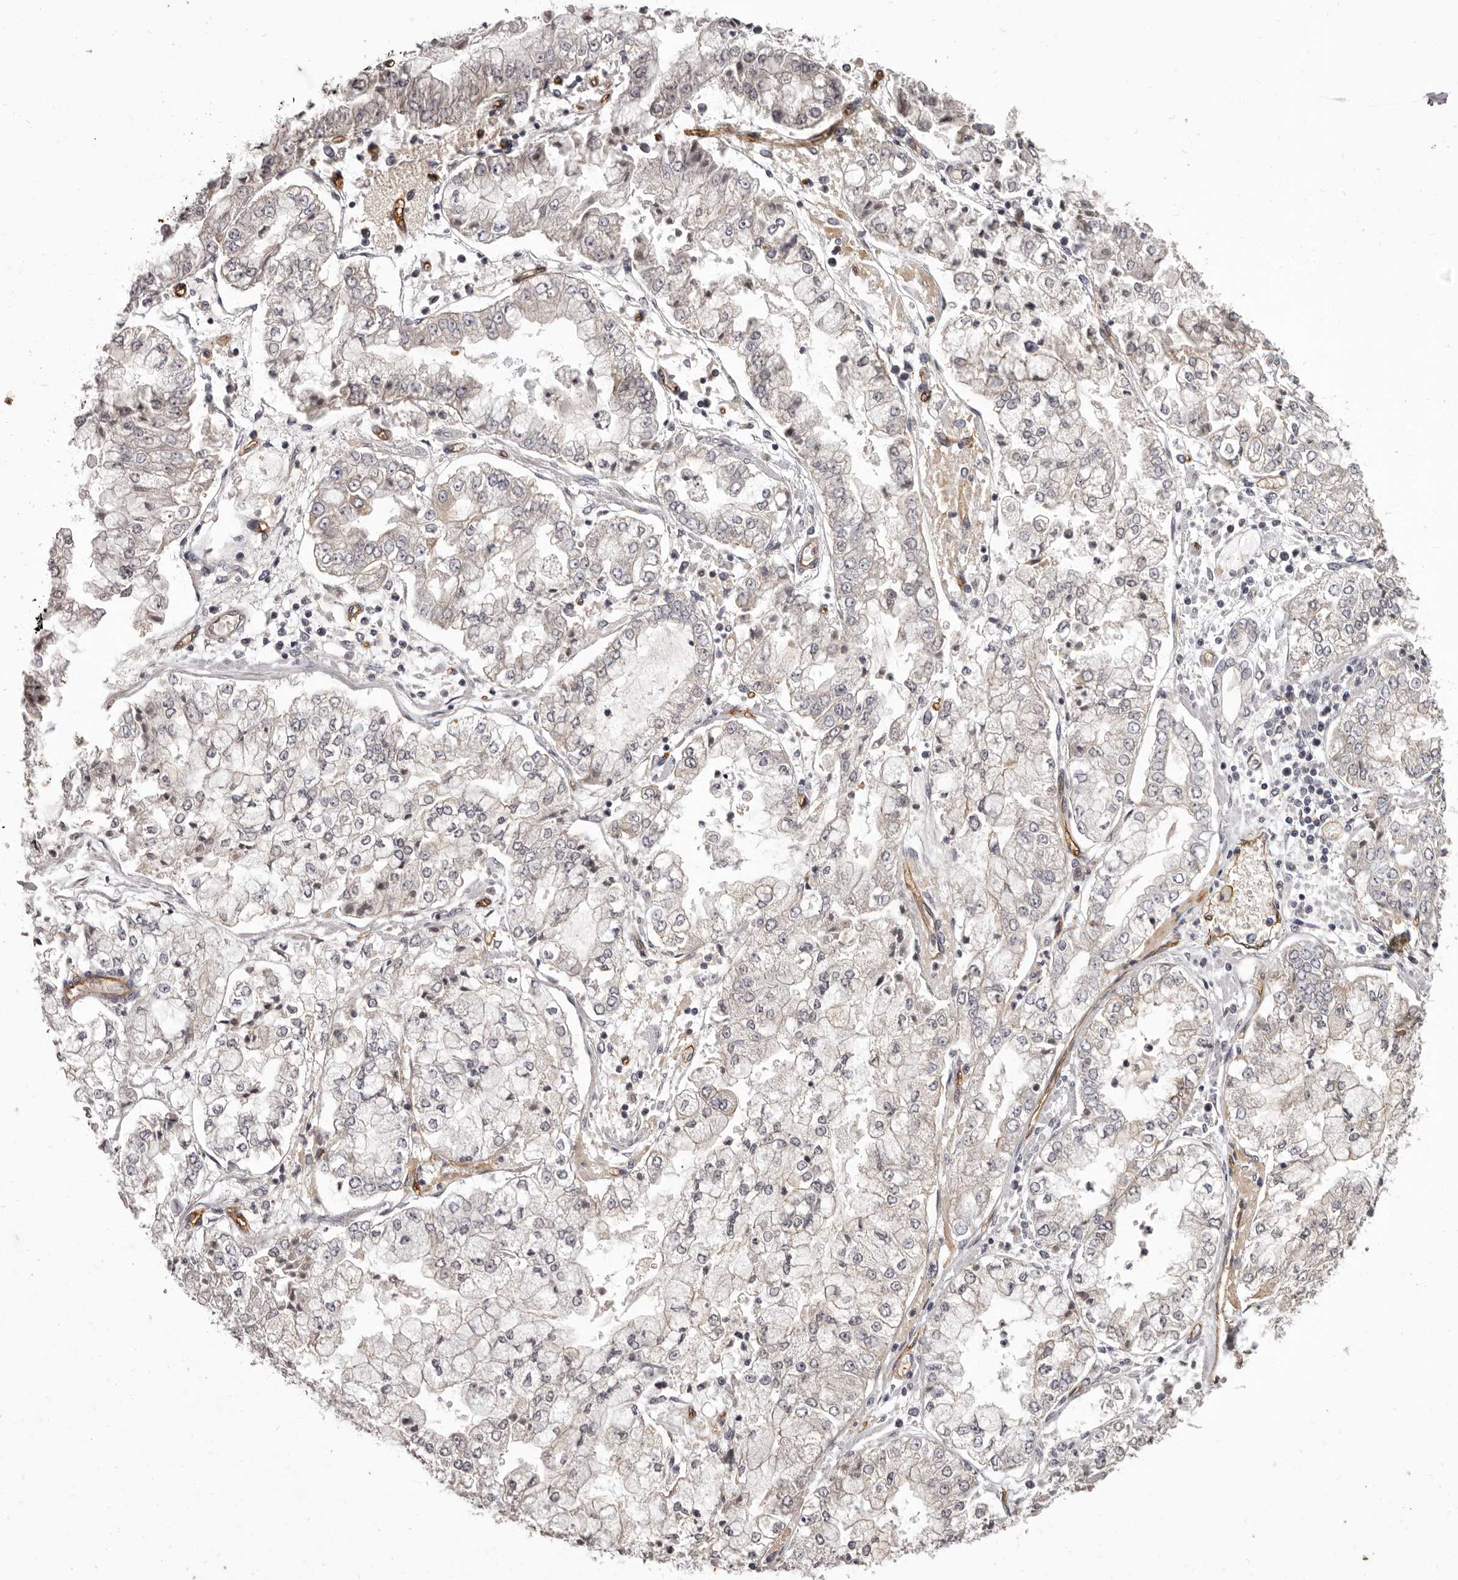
{"staining": {"intensity": "negative", "quantity": "none", "location": "none"}, "tissue": "stomach cancer", "cell_type": "Tumor cells", "image_type": "cancer", "snomed": [{"axis": "morphology", "description": "Adenocarcinoma, NOS"}, {"axis": "topography", "description": "Stomach"}], "caption": "Tumor cells are negative for brown protein staining in adenocarcinoma (stomach). The staining is performed using DAB brown chromogen with nuclei counter-stained in using hematoxylin.", "gene": "GPR78", "patient": {"sex": "male", "age": 76}}